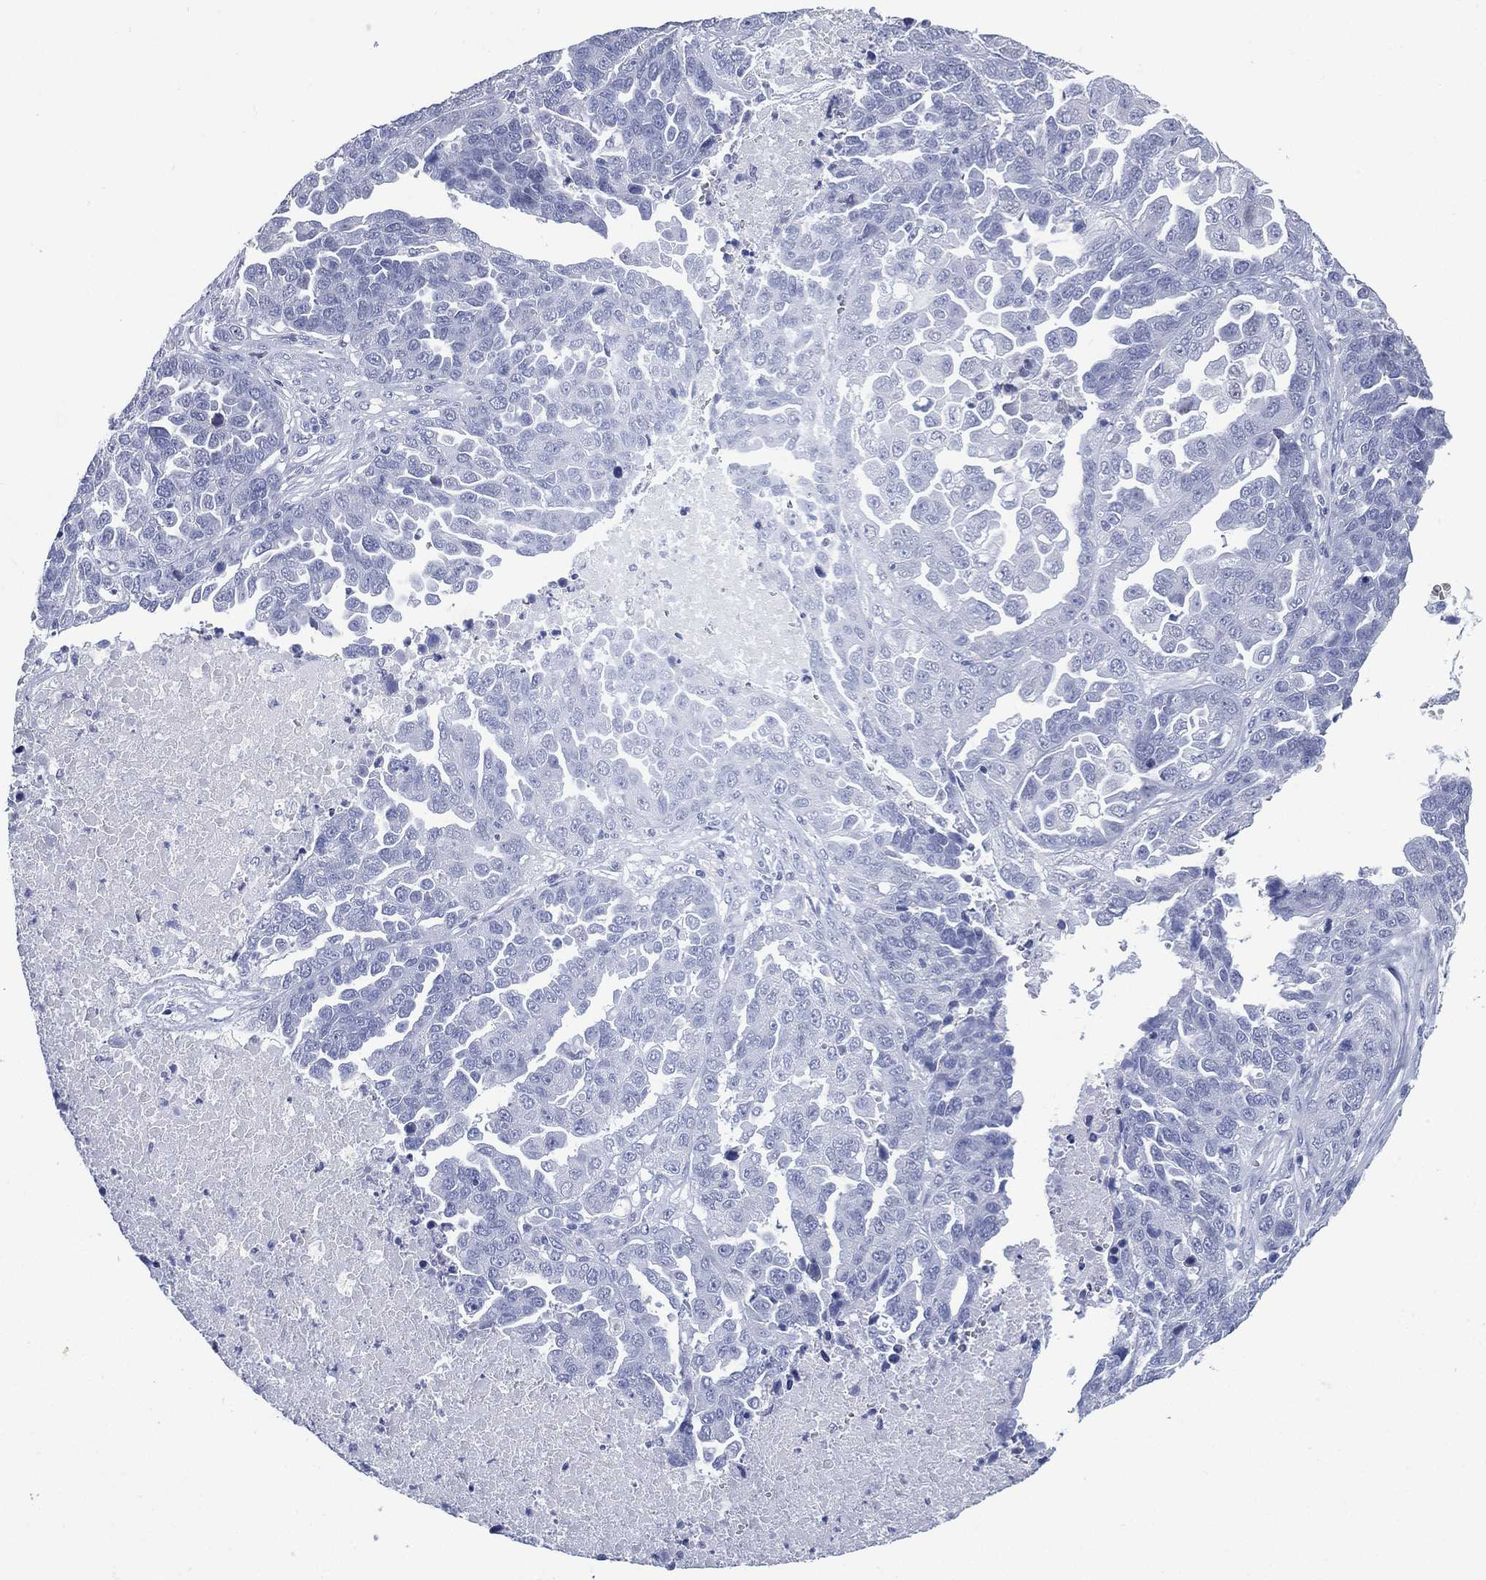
{"staining": {"intensity": "negative", "quantity": "none", "location": "none"}, "tissue": "ovarian cancer", "cell_type": "Tumor cells", "image_type": "cancer", "snomed": [{"axis": "morphology", "description": "Cystadenocarcinoma, serous, NOS"}, {"axis": "topography", "description": "Ovary"}], "caption": "IHC of human serous cystadenocarcinoma (ovarian) demonstrates no positivity in tumor cells.", "gene": "TMEM247", "patient": {"sex": "female", "age": 87}}